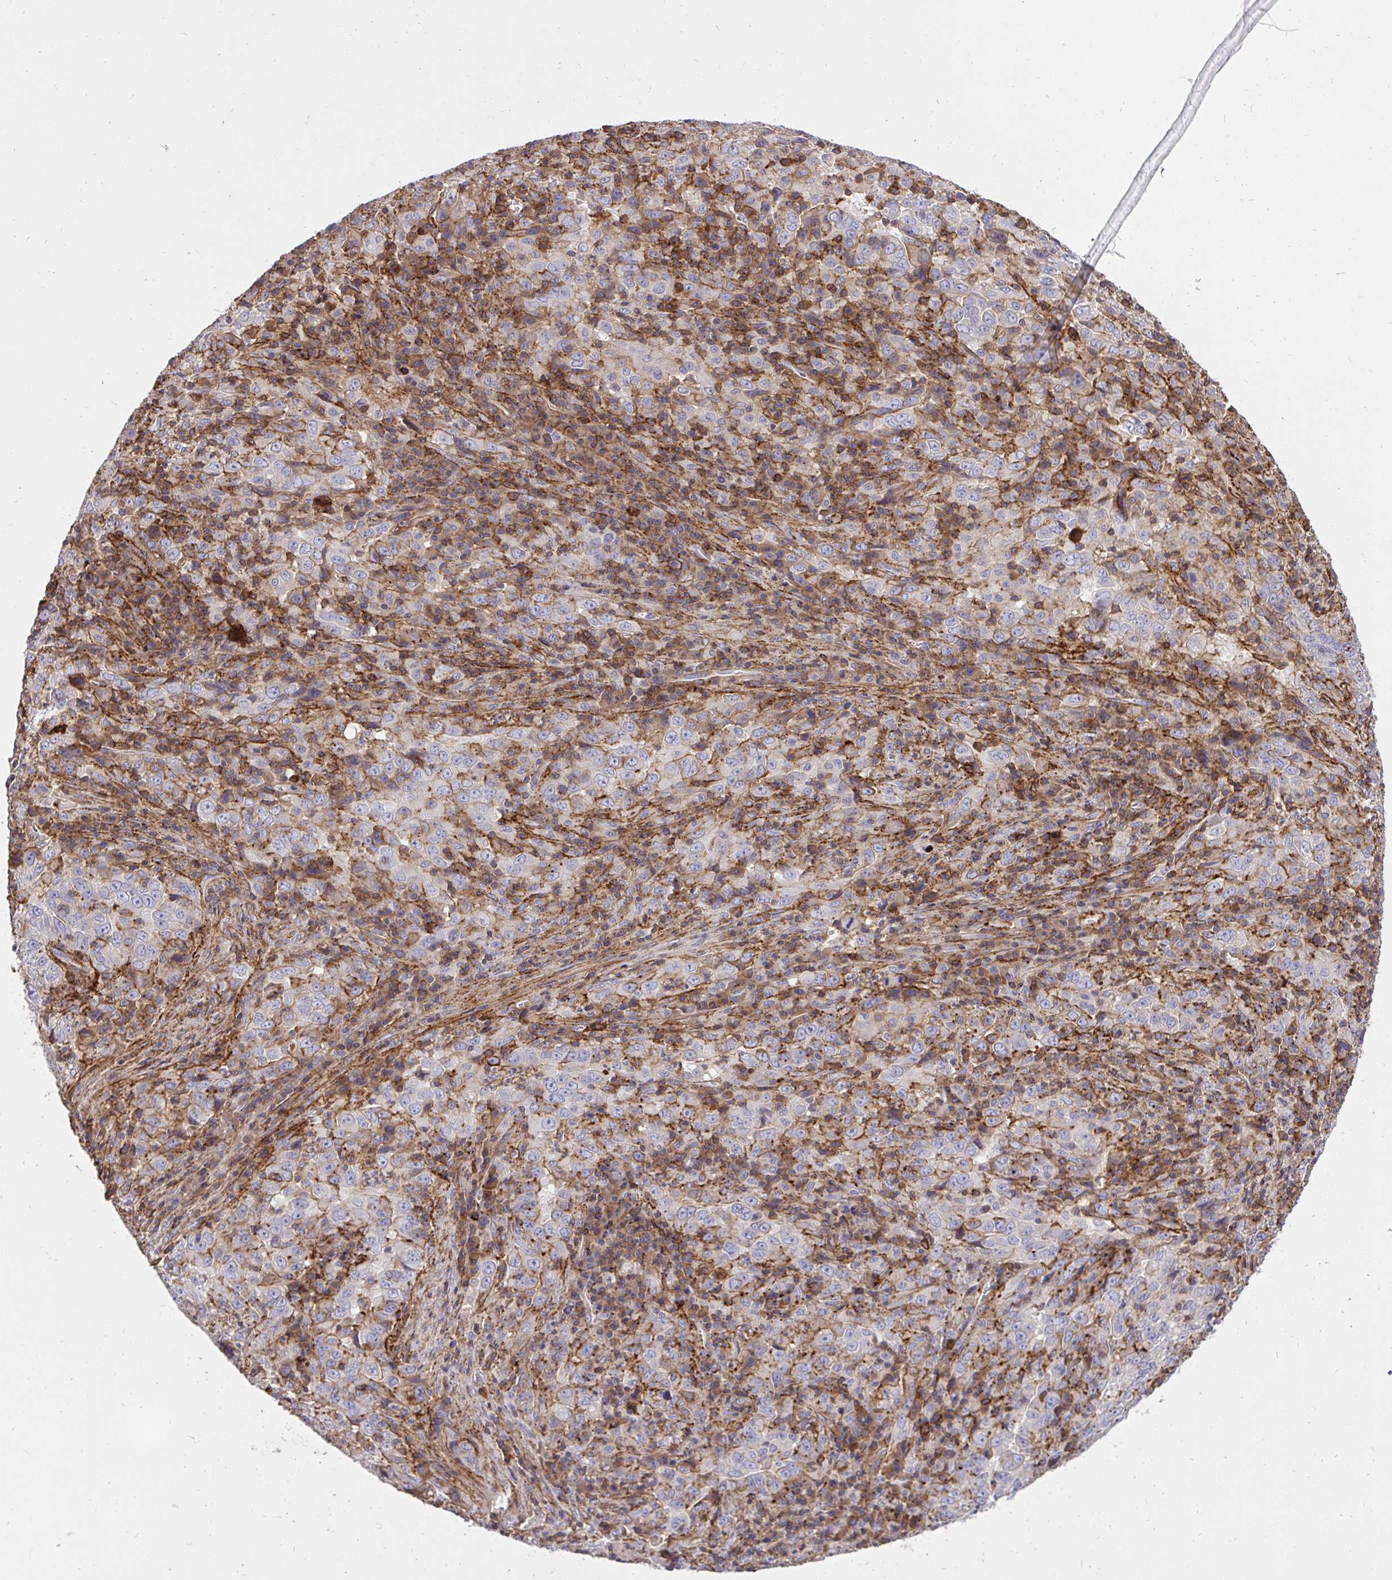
{"staining": {"intensity": "negative", "quantity": "none", "location": "none"}, "tissue": "lung cancer", "cell_type": "Tumor cells", "image_type": "cancer", "snomed": [{"axis": "morphology", "description": "Adenocarcinoma, NOS"}, {"axis": "topography", "description": "Lung"}], "caption": "This is an immunohistochemistry (IHC) image of human lung cancer. There is no staining in tumor cells.", "gene": "ERI1", "patient": {"sex": "male", "age": 67}}